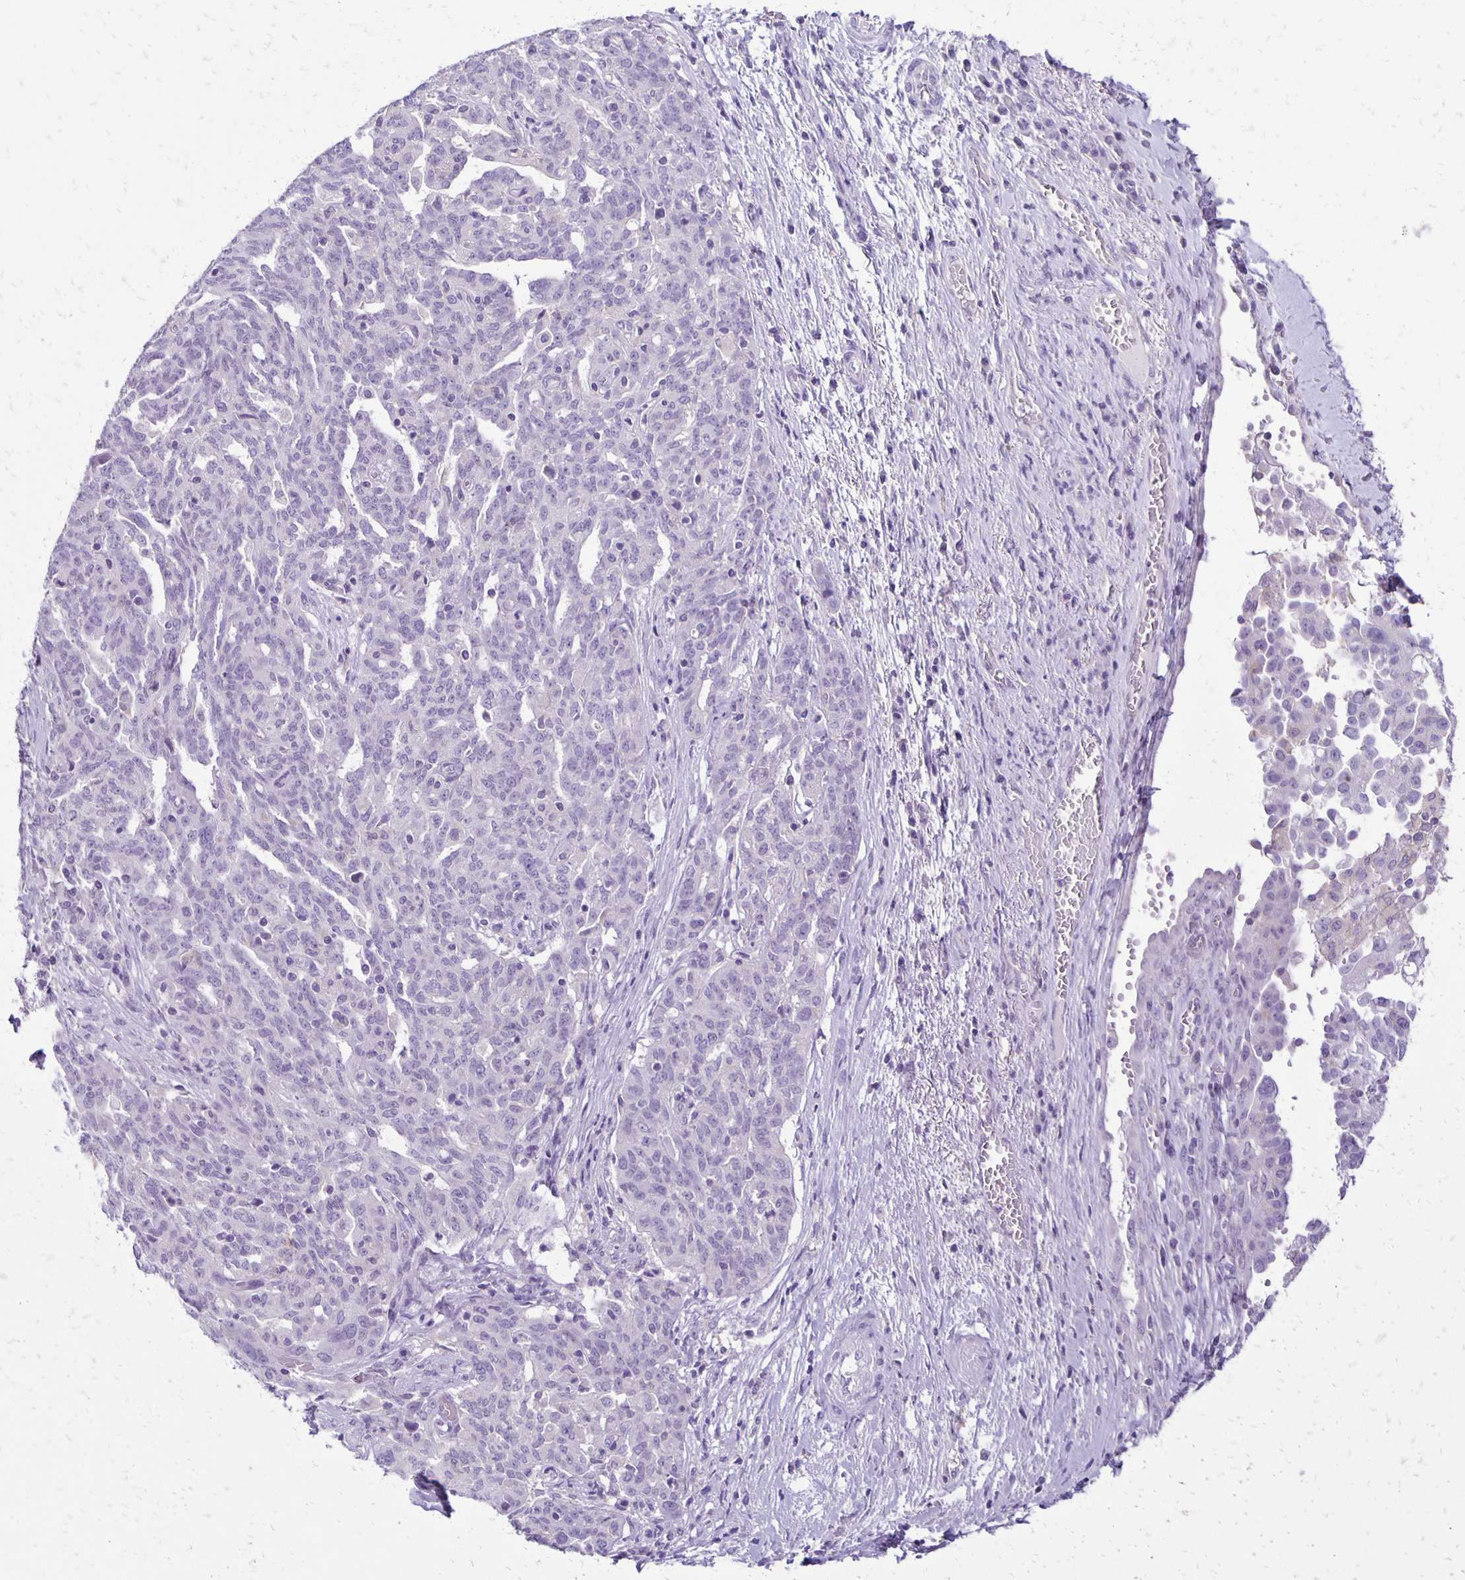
{"staining": {"intensity": "negative", "quantity": "none", "location": "none"}, "tissue": "ovarian cancer", "cell_type": "Tumor cells", "image_type": "cancer", "snomed": [{"axis": "morphology", "description": "Cystadenocarcinoma, serous, NOS"}, {"axis": "topography", "description": "Ovary"}], "caption": "DAB immunohistochemical staining of human ovarian cancer shows no significant expression in tumor cells.", "gene": "ANKRD45", "patient": {"sex": "female", "age": 67}}